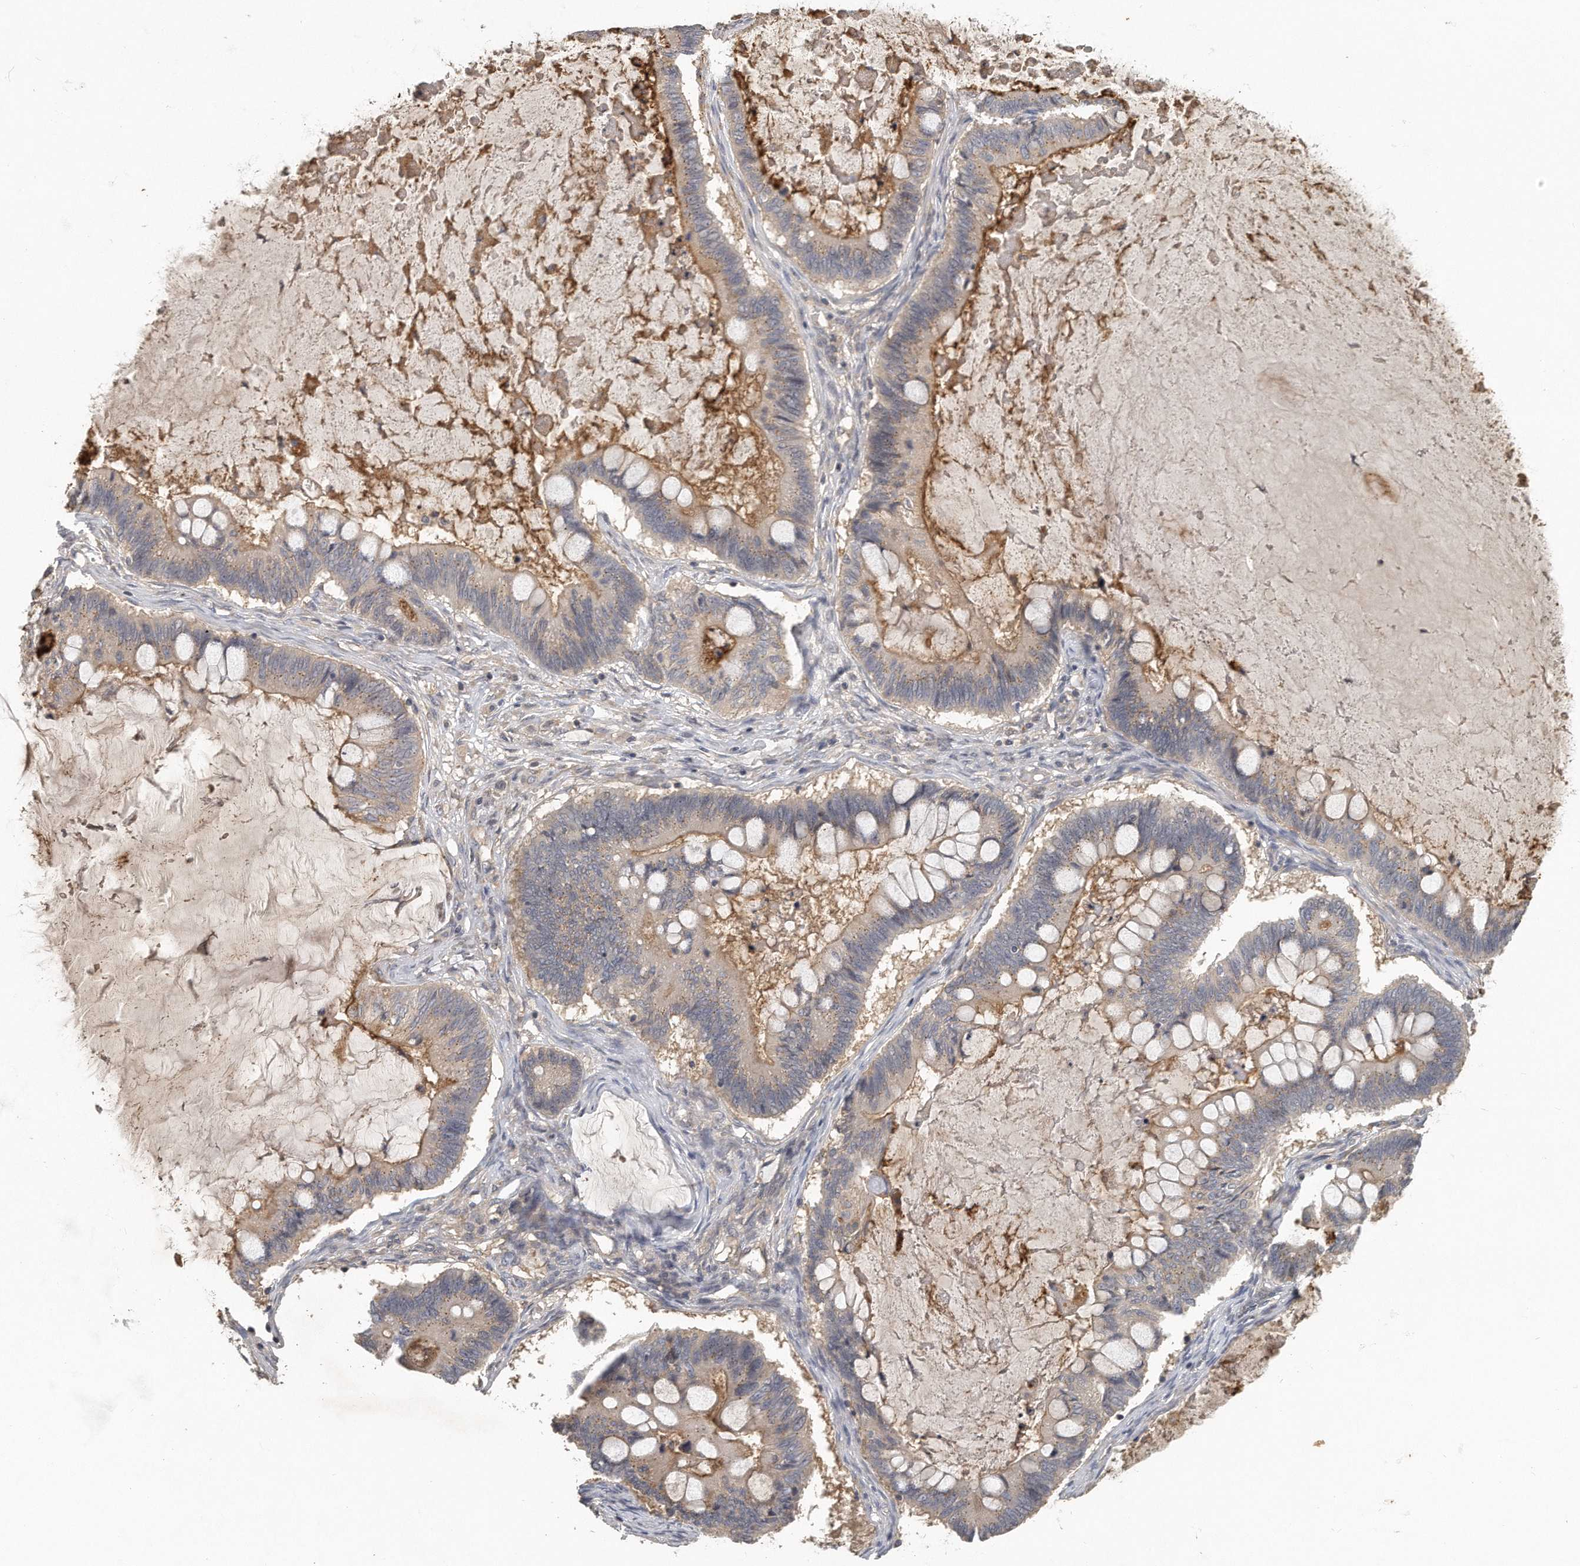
{"staining": {"intensity": "weak", "quantity": "<25%", "location": "cytoplasmic/membranous"}, "tissue": "ovarian cancer", "cell_type": "Tumor cells", "image_type": "cancer", "snomed": [{"axis": "morphology", "description": "Cystadenocarcinoma, mucinous, NOS"}, {"axis": "topography", "description": "Ovary"}], "caption": "An image of human mucinous cystadenocarcinoma (ovarian) is negative for staining in tumor cells.", "gene": "TRAPPC14", "patient": {"sex": "female", "age": 61}}